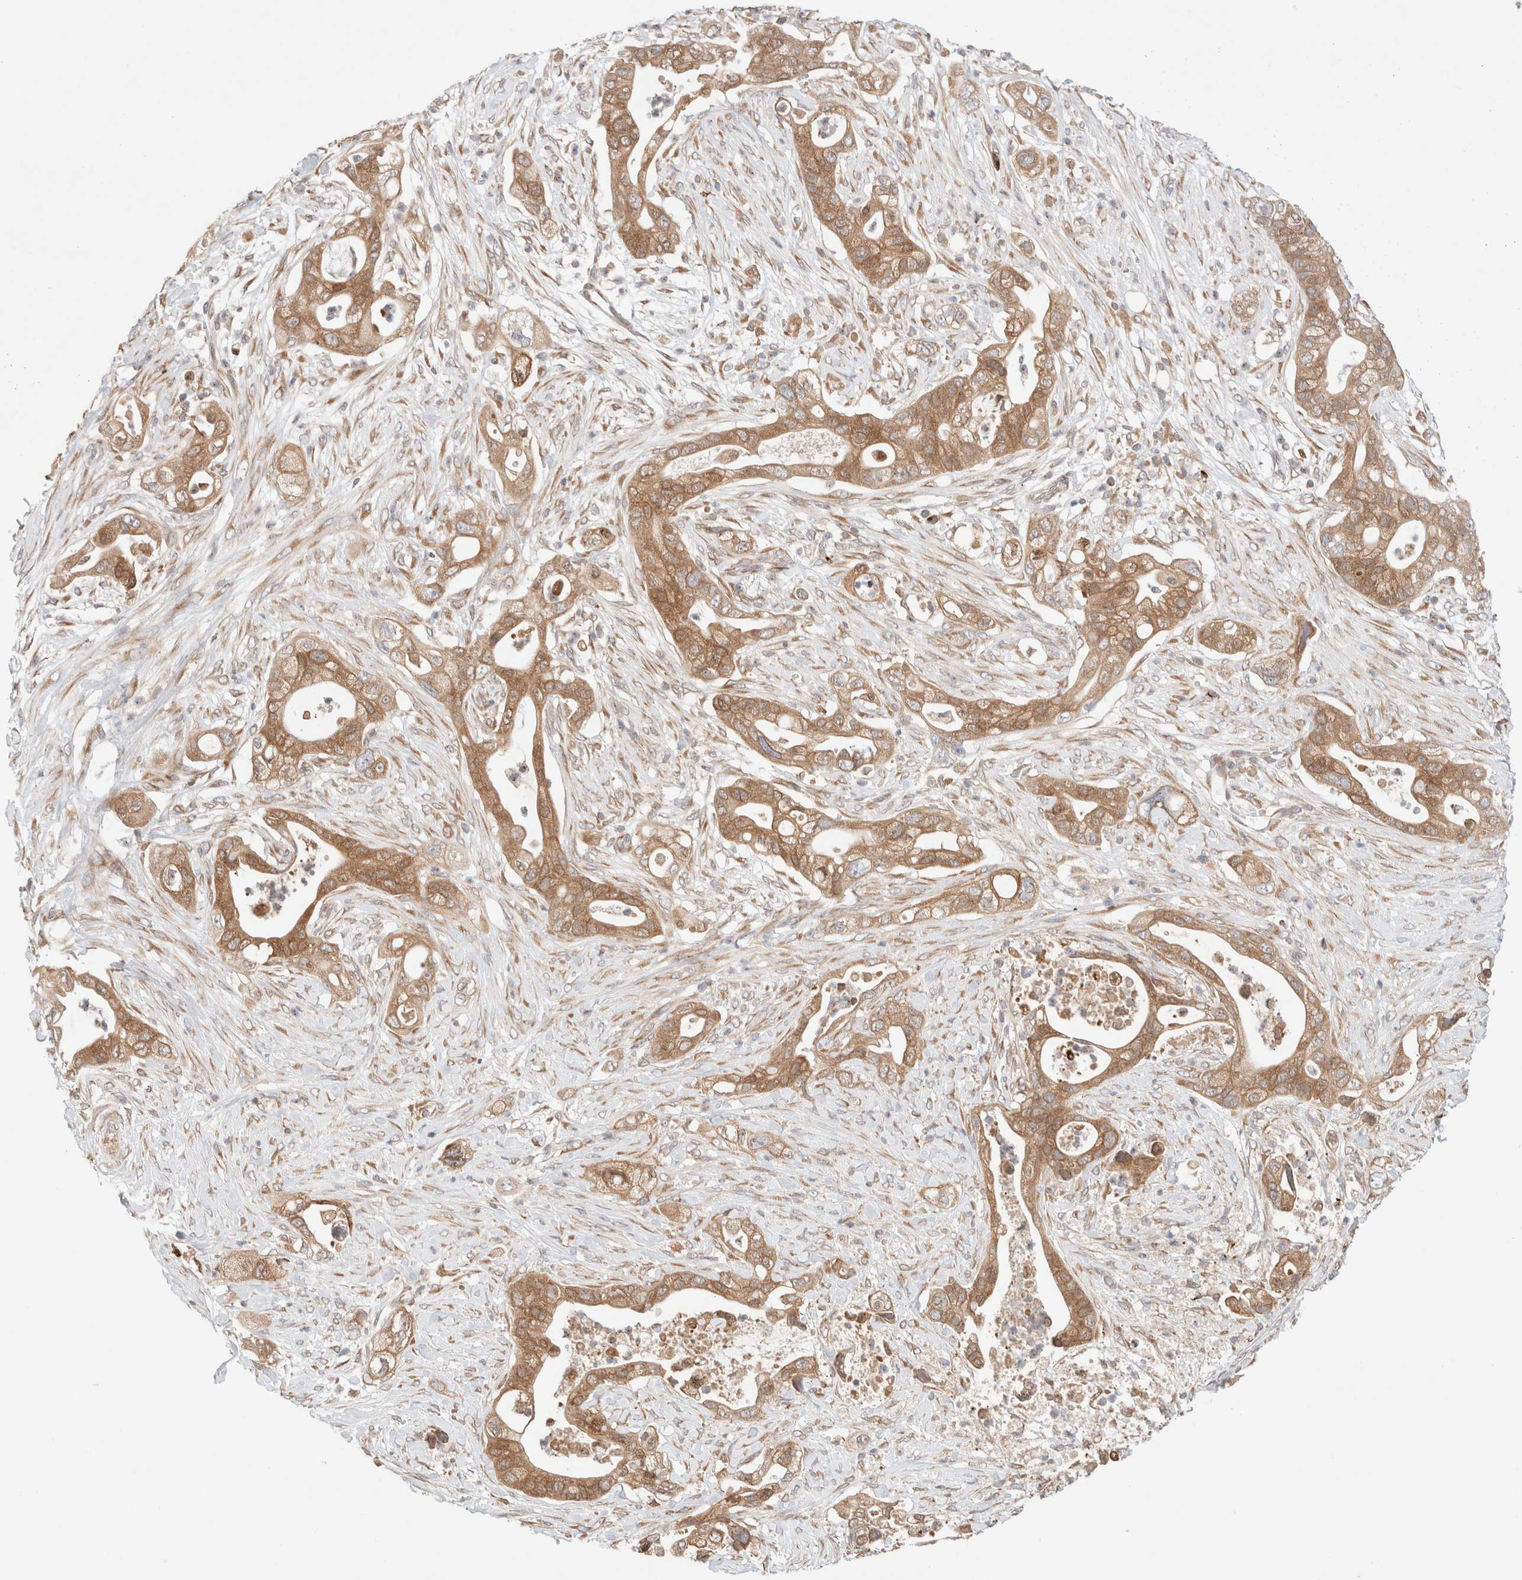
{"staining": {"intensity": "moderate", "quantity": ">75%", "location": "cytoplasmic/membranous"}, "tissue": "pancreatic cancer", "cell_type": "Tumor cells", "image_type": "cancer", "snomed": [{"axis": "morphology", "description": "Adenocarcinoma, NOS"}, {"axis": "topography", "description": "Pancreas"}], "caption": "Protein expression analysis of pancreatic cancer shows moderate cytoplasmic/membranous positivity in about >75% of tumor cells.", "gene": "LMAN2L", "patient": {"sex": "male", "age": 53}}